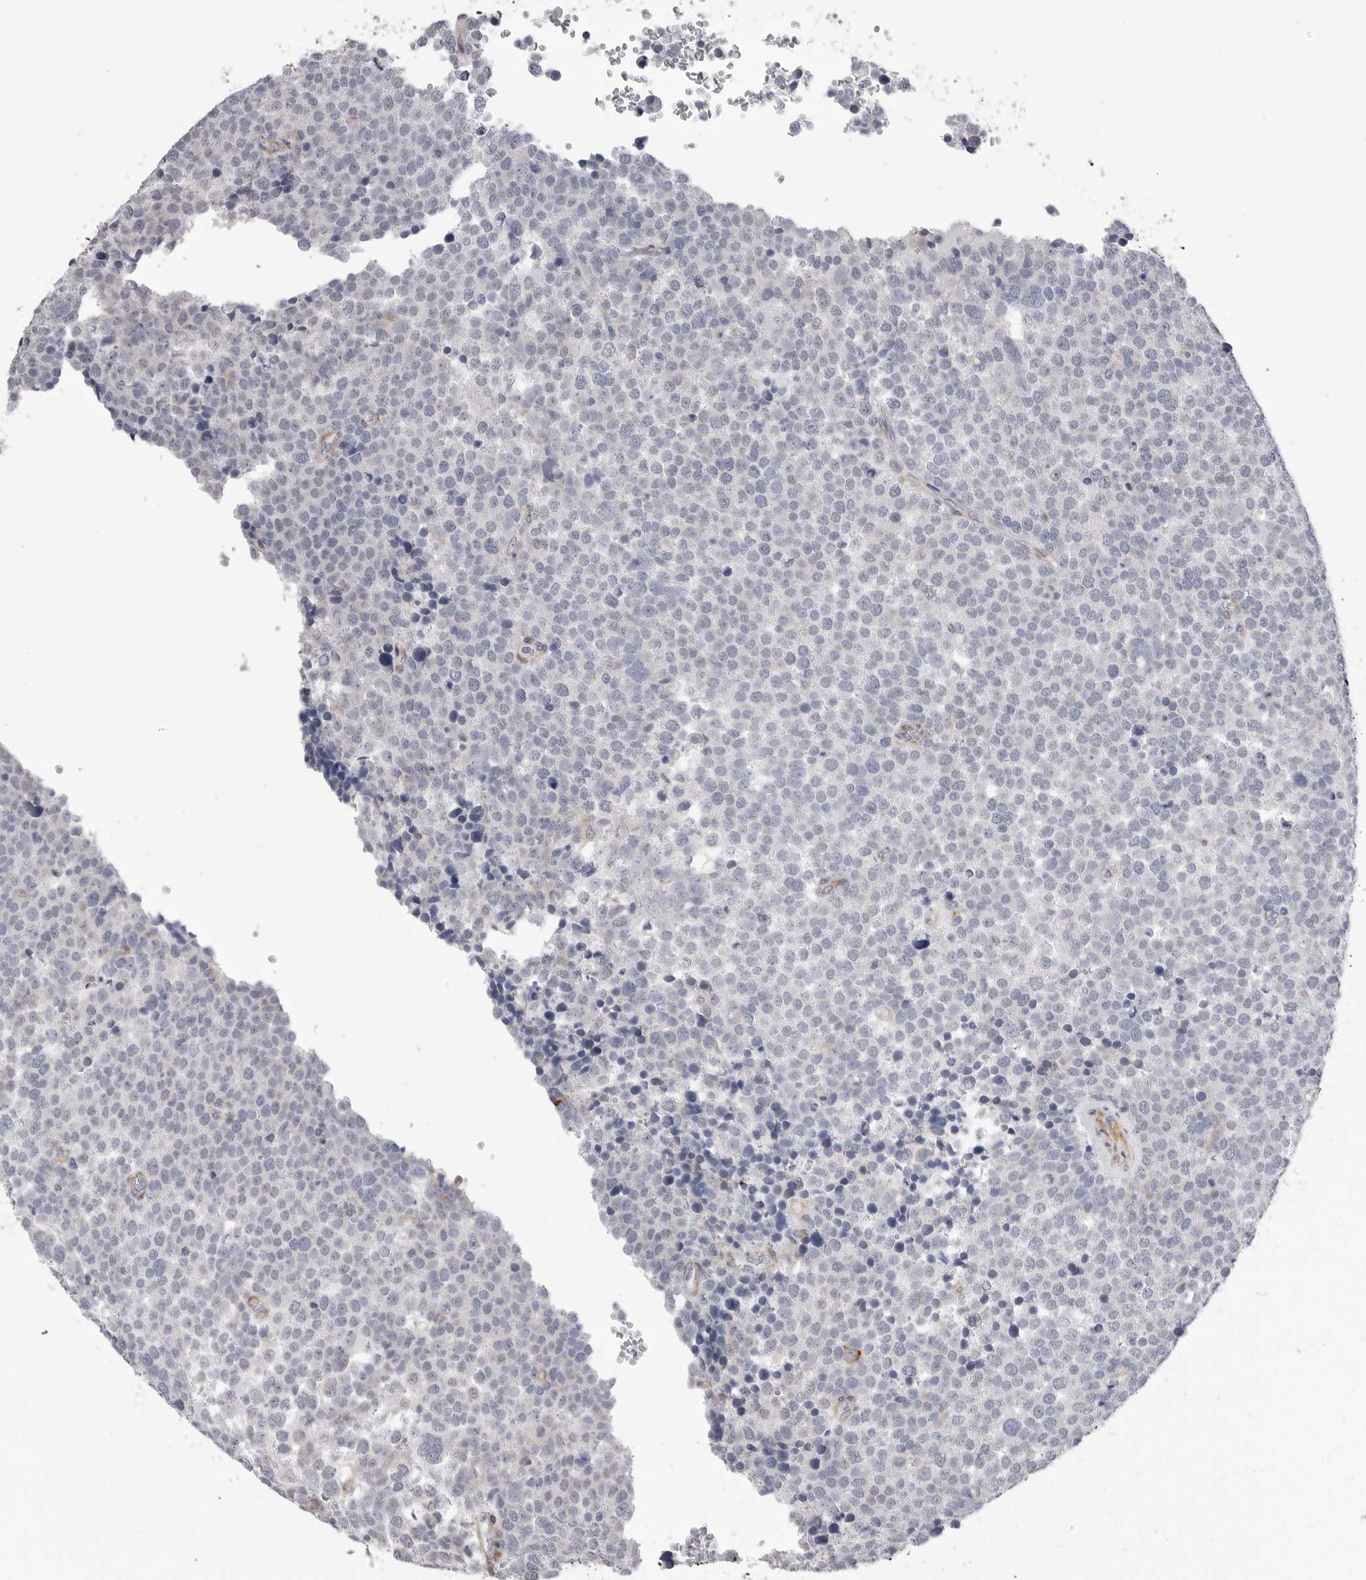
{"staining": {"intensity": "negative", "quantity": "none", "location": "none"}, "tissue": "testis cancer", "cell_type": "Tumor cells", "image_type": "cancer", "snomed": [{"axis": "morphology", "description": "Seminoma, NOS"}, {"axis": "topography", "description": "Testis"}], "caption": "Human testis seminoma stained for a protein using immunohistochemistry displays no staining in tumor cells.", "gene": "AKAP12", "patient": {"sex": "male", "age": 71}}